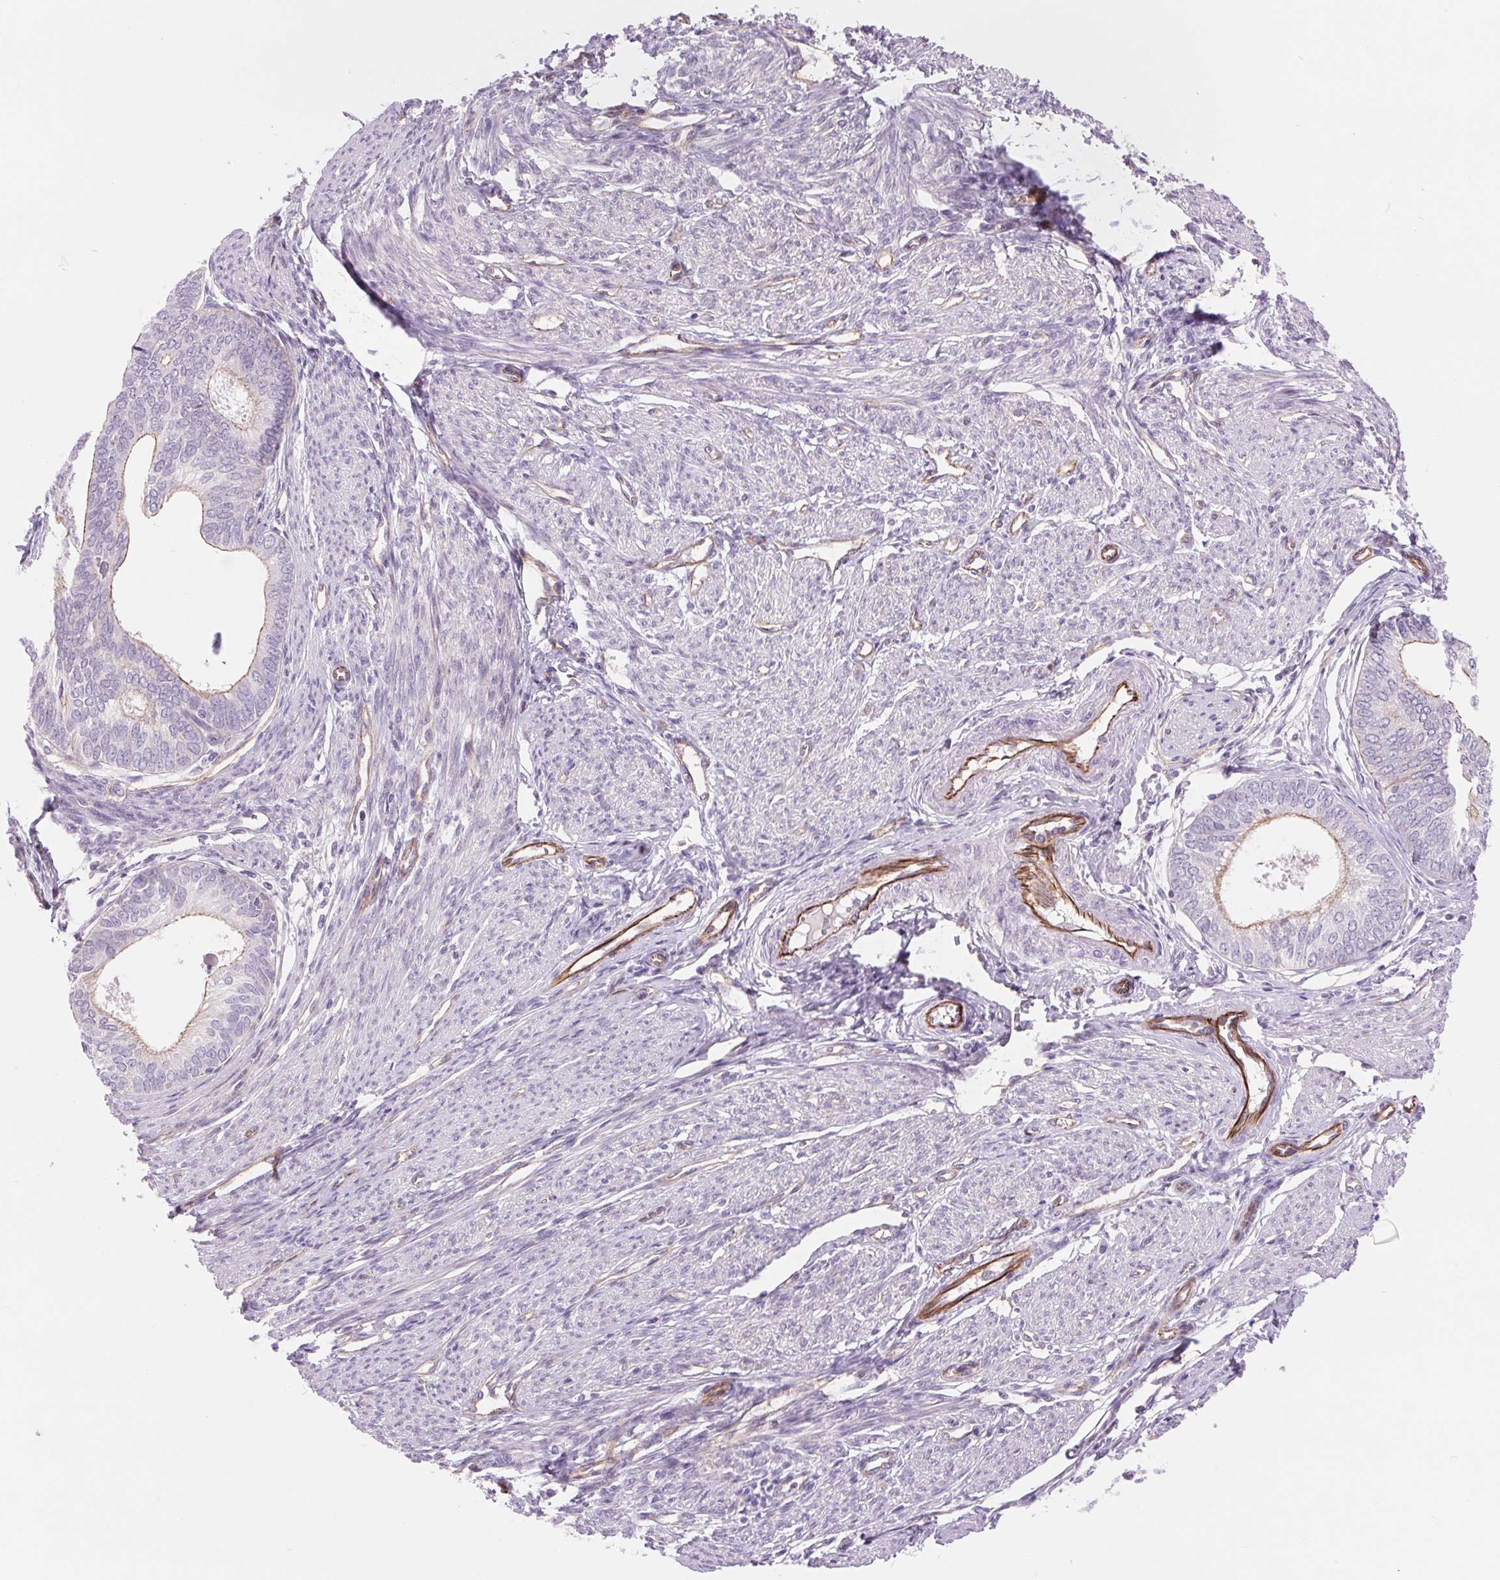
{"staining": {"intensity": "weak", "quantity": "<25%", "location": "cytoplasmic/membranous"}, "tissue": "endometrial cancer", "cell_type": "Tumor cells", "image_type": "cancer", "snomed": [{"axis": "morphology", "description": "Adenocarcinoma, NOS"}, {"axis": "topography", "description": "Endometrium"}], "caption": "Human endometrial cancer (adenocarcinoma) stained for a protein using immunohistochemistry exhibits no staining in tumor cells.", "gene": "DIXDC1", "patient": {"sex": "female", "age": 75}}